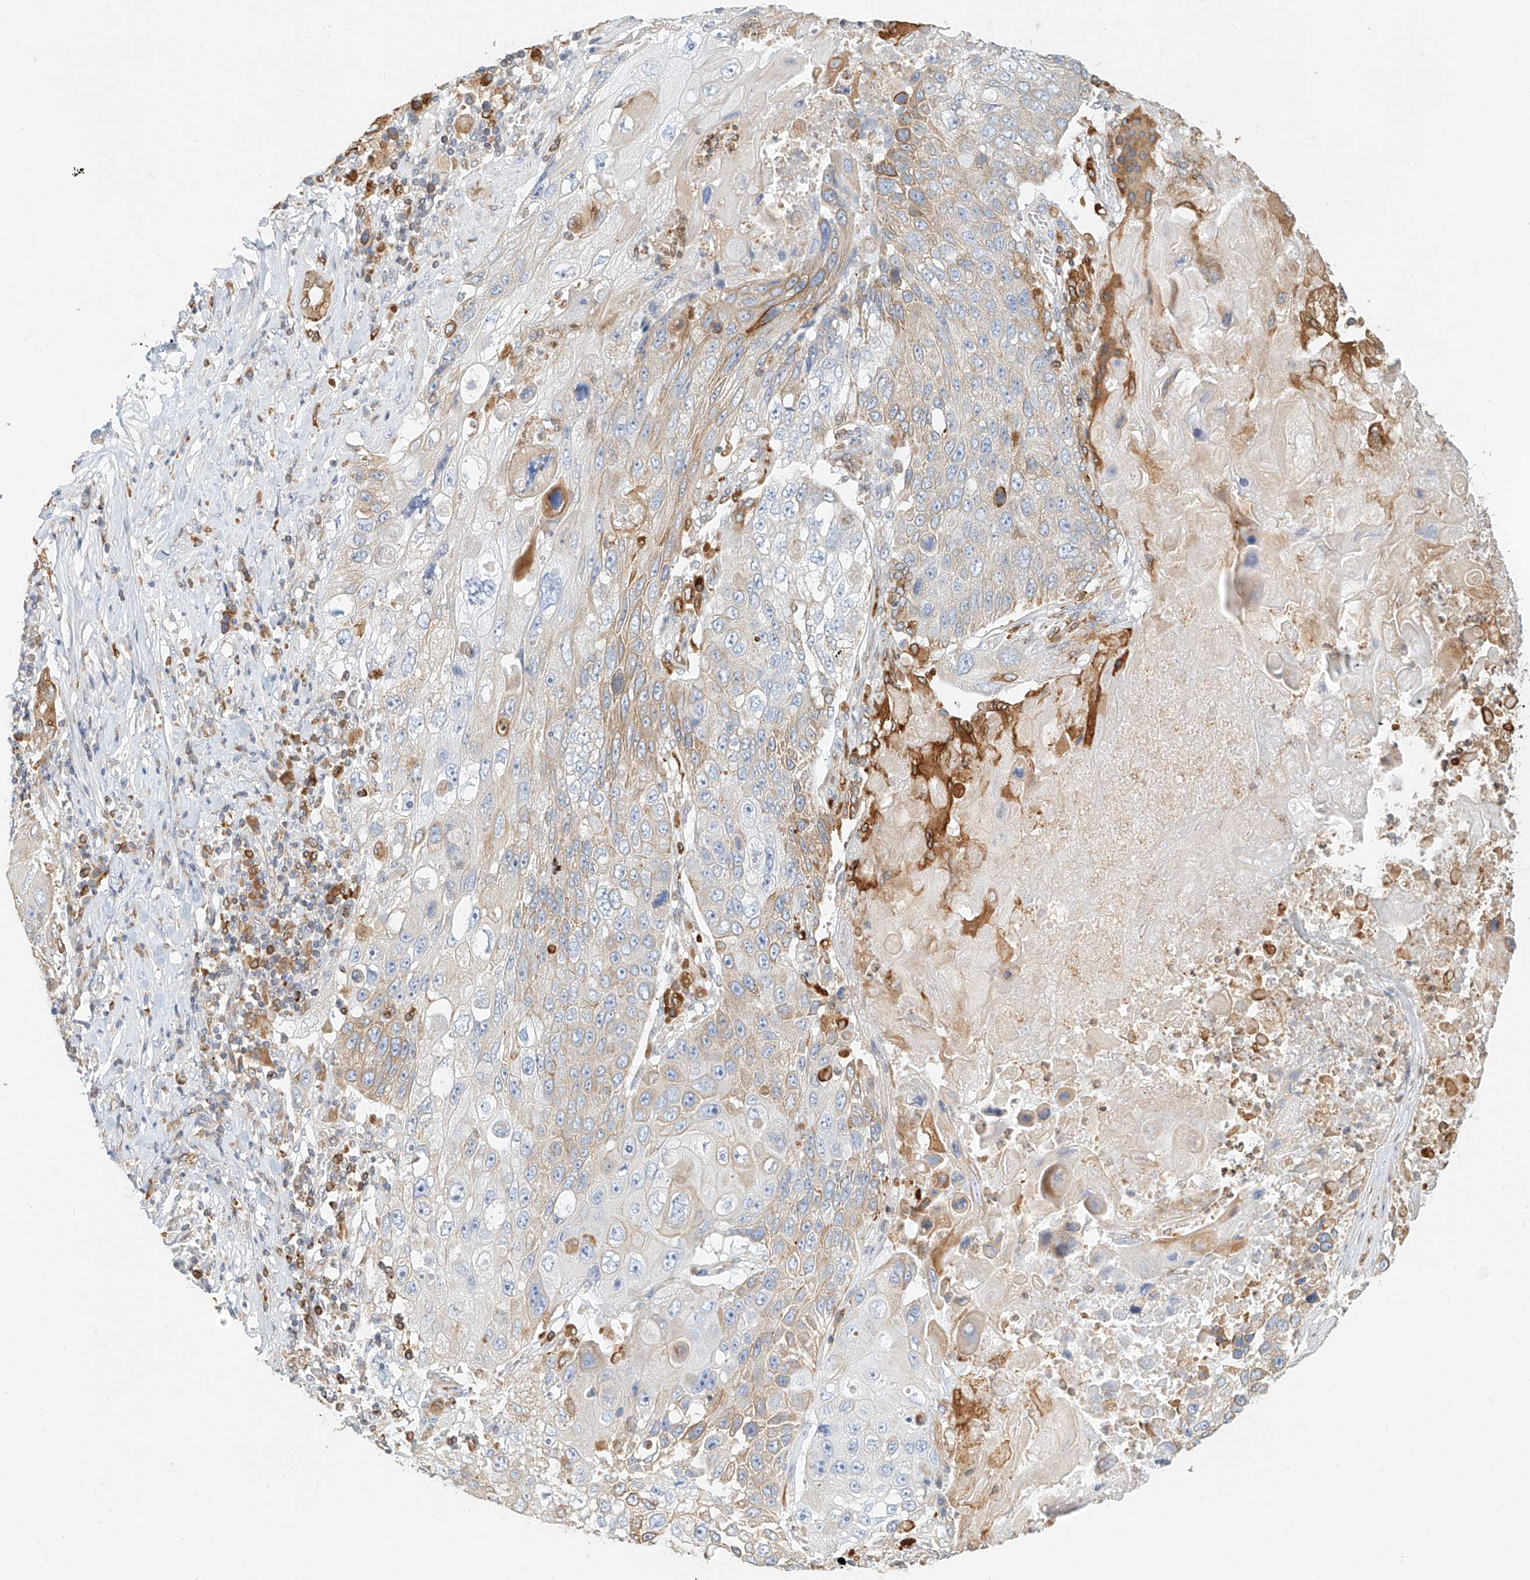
{"staining": {"intensity": "weak", "quantity": "<25%", "location": "cytoplasmic/membranous"}, "tissue": "lung cancer", "cell_type": "Tumor cells", "image_type": "cancer", "snomed": [{"axis": "morphology", "description": "Squamous cell carcinoma, NOS"}, {"axis": "topography", "description": "Lung"}], "caption": "A high-resolution photomicrograph shows IHC staining of squamous cell carcinoma (lung), which exhibits no significant staining in tumor cells. (Stains: DAB IHC with hematoxylin counter stain, Microscopy: brightfield microscopy at high magnification).", "gene": "DHRS7", "patient": {"sex": "male", "age": 61}}